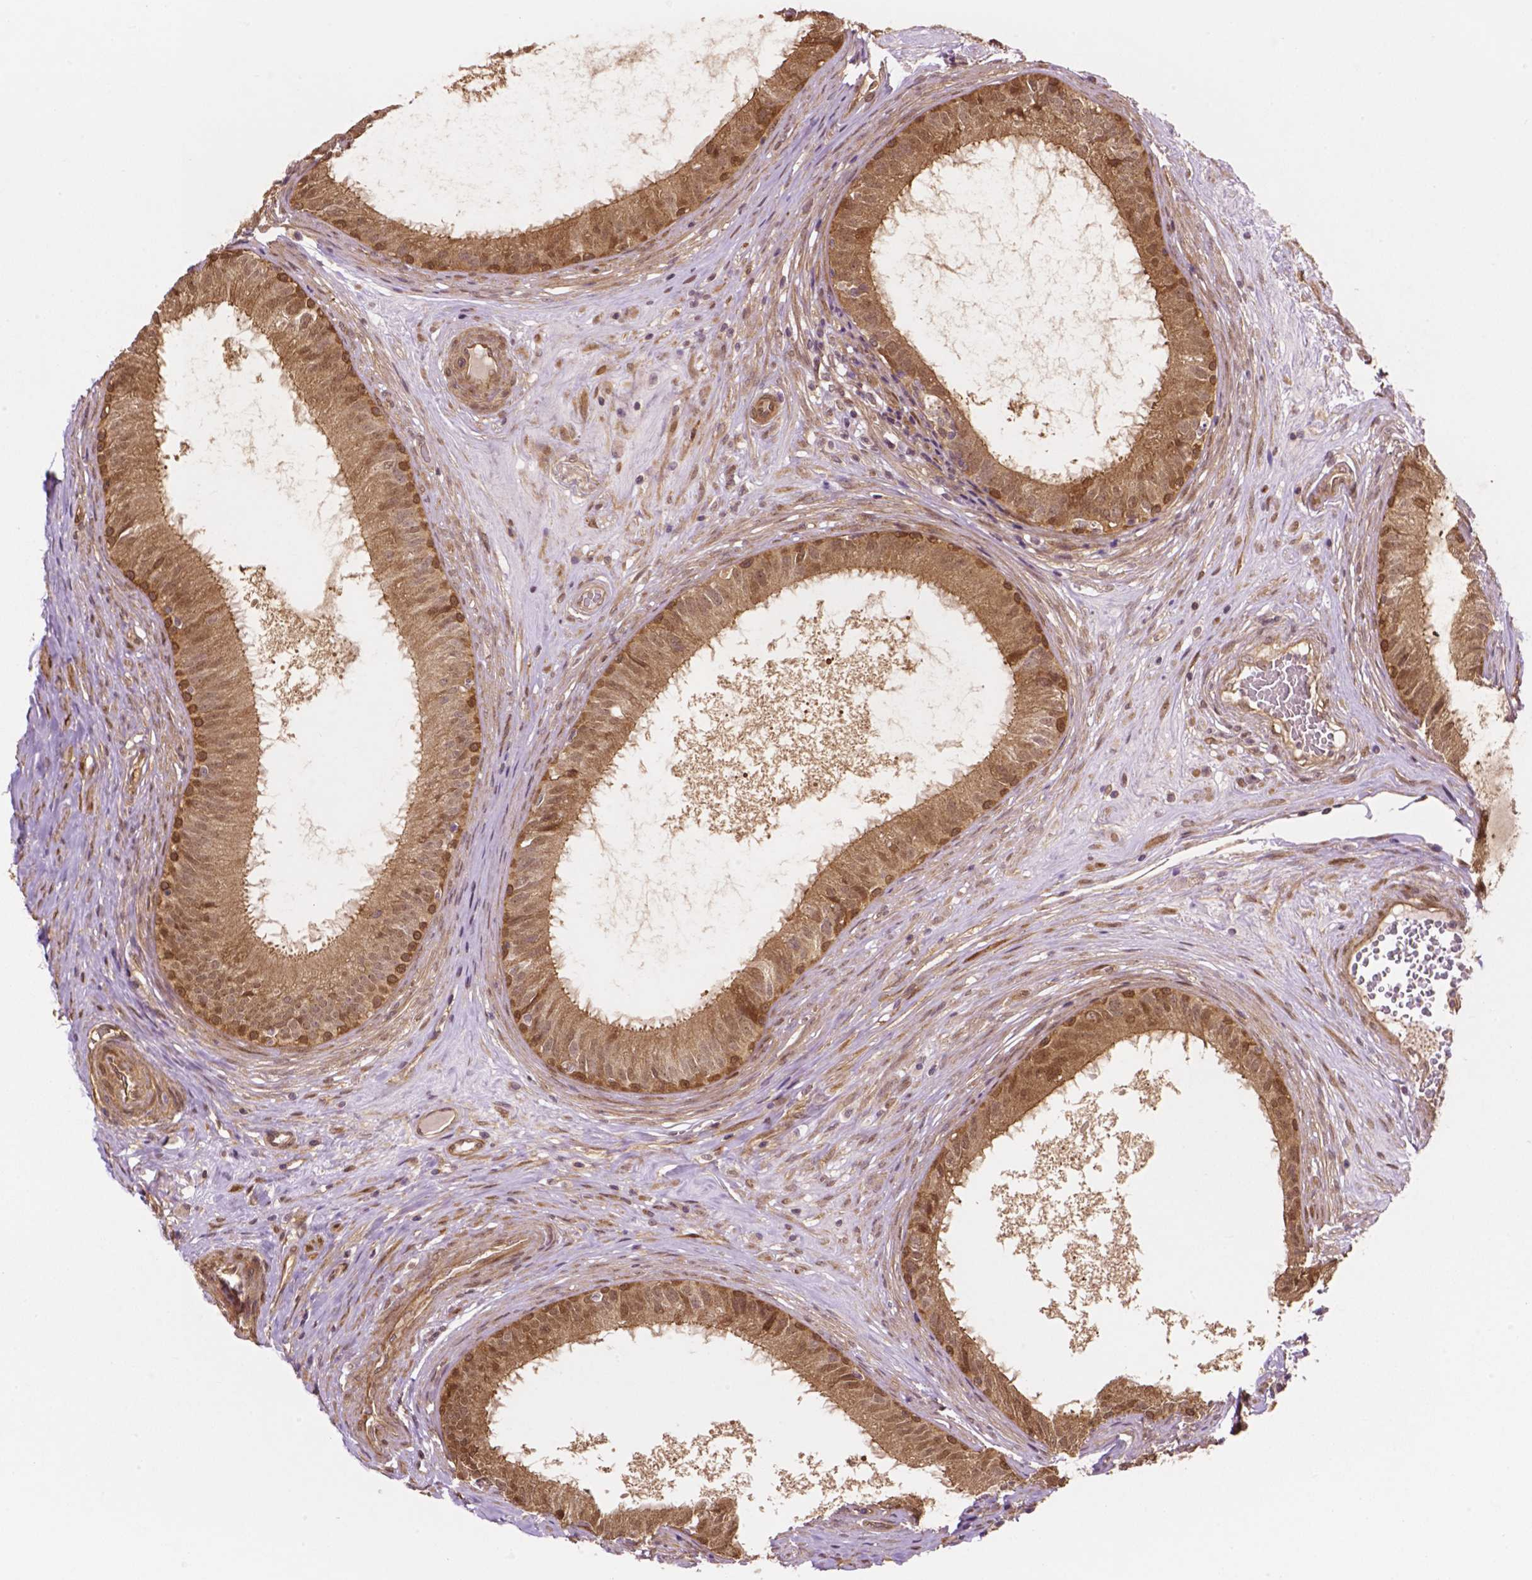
{"staining": {"intensity": "moderate", "quantity": ">75%", "location": "cytoplasmic/membranous,nuclear"}, "tissue": "epididymis", "cell_type": "Glandular cells", "image_type": "normal", "snomed": [{"axis": "morphology", "description": "Normal tissue, NOS"}, {"axis": "topography", "description": "Epididymis"}], "caption": "Epididymis stained with a brown dye reveals moderate cytoplasmic/membranous,nuclear positive staining in approximately >75% of glandular cells.", "gene": "YAP1", "patient": {"sex": "male", "age": 59}}